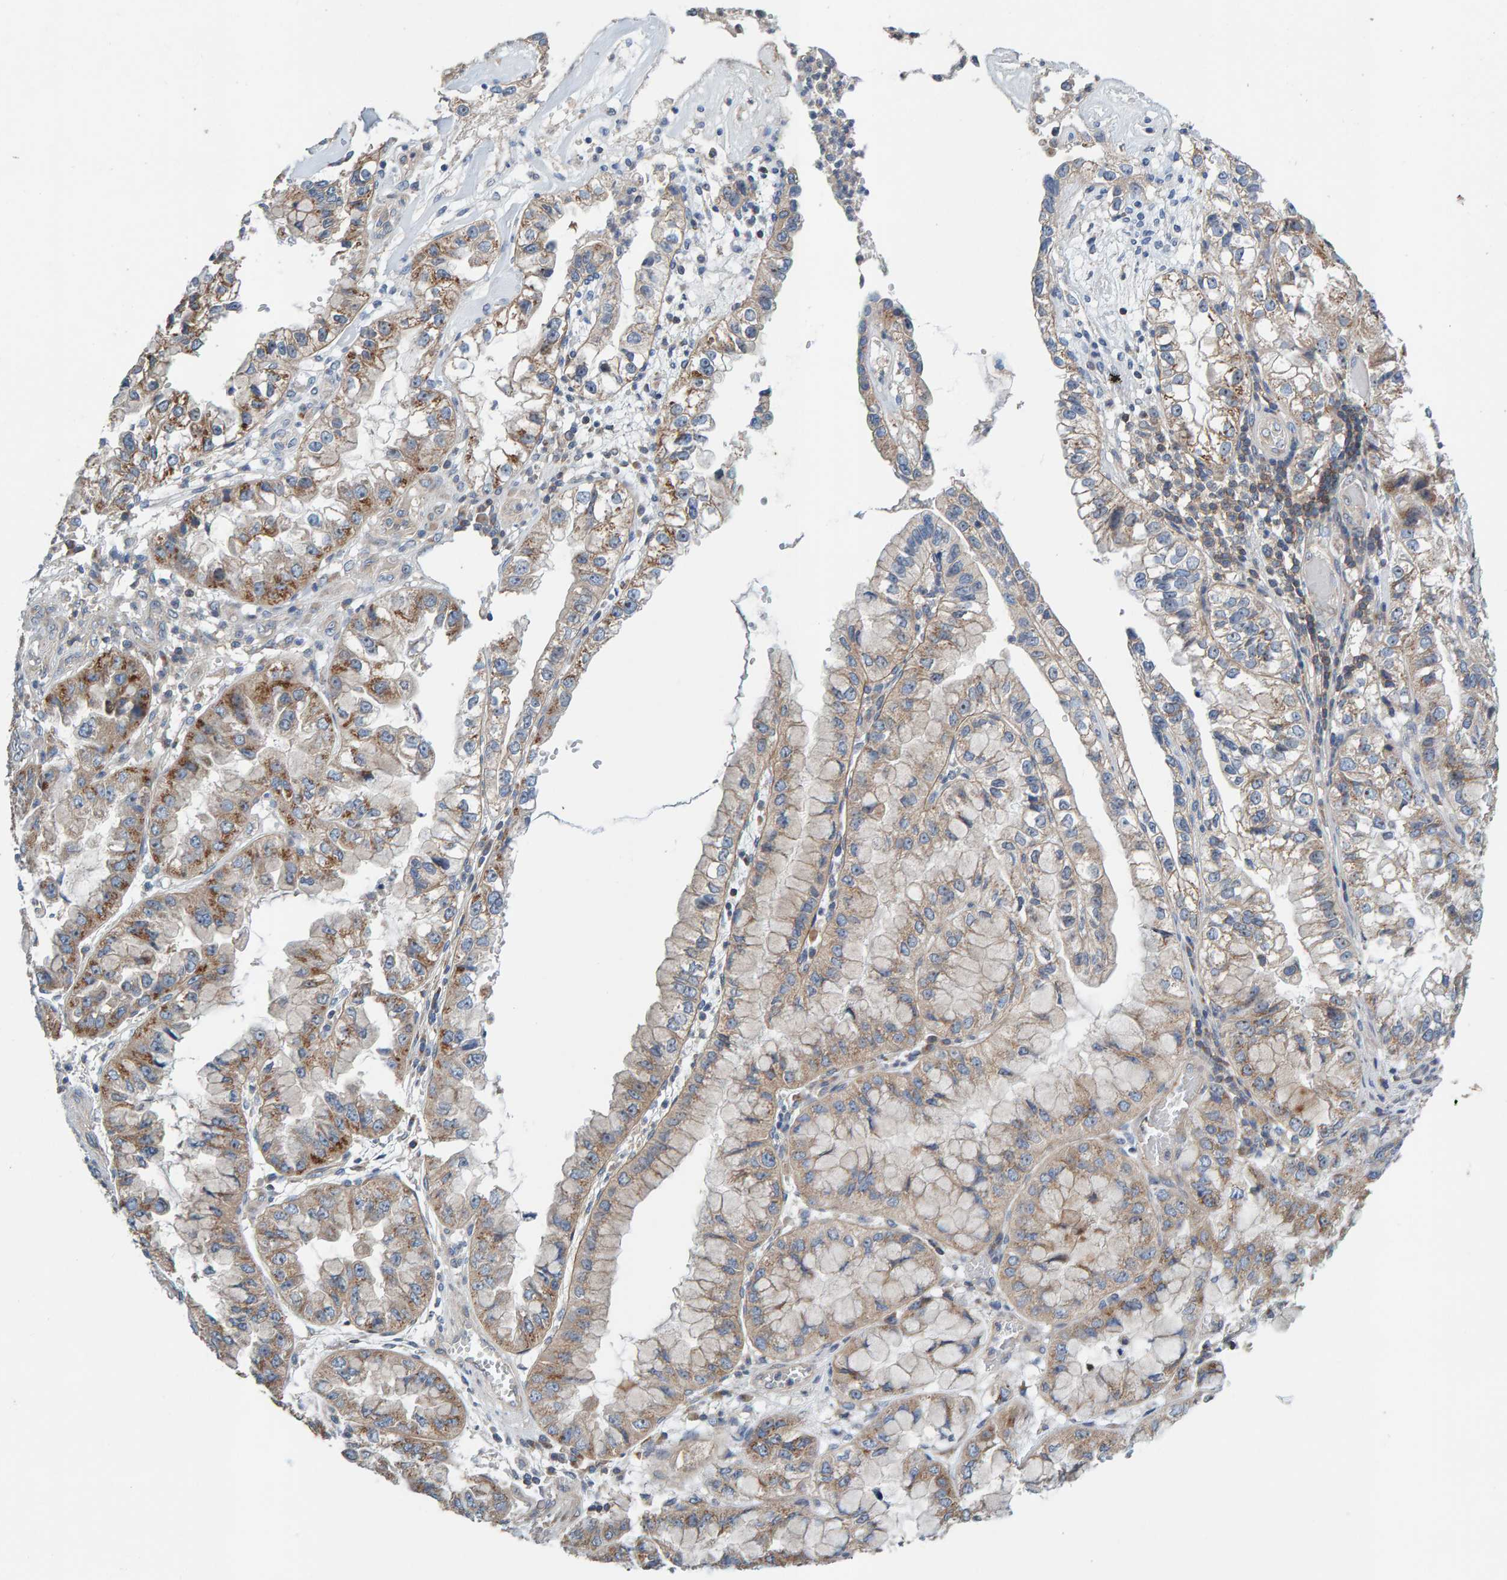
{"staining": {"intensity": "moderate", "quantity": ">75%", "location": "cytoplasmic/membranous"}, "tissue": "liver cancer", "cell_type": "Tumor cells", "image_type": "cancer", "snomed": [{"axis": "morphology", "description": "Cholangiocarcinoma"}, {"axis": "topography", "description": "Liver"}], "caption": "A brown stain shows moderate cytoplasmic/membranous positivity of a protein in human liver cancer (cholangiocarcinoma) tumor cells.", "gene": "CCM2", "patient": {"sex": "female", "age": 79}}